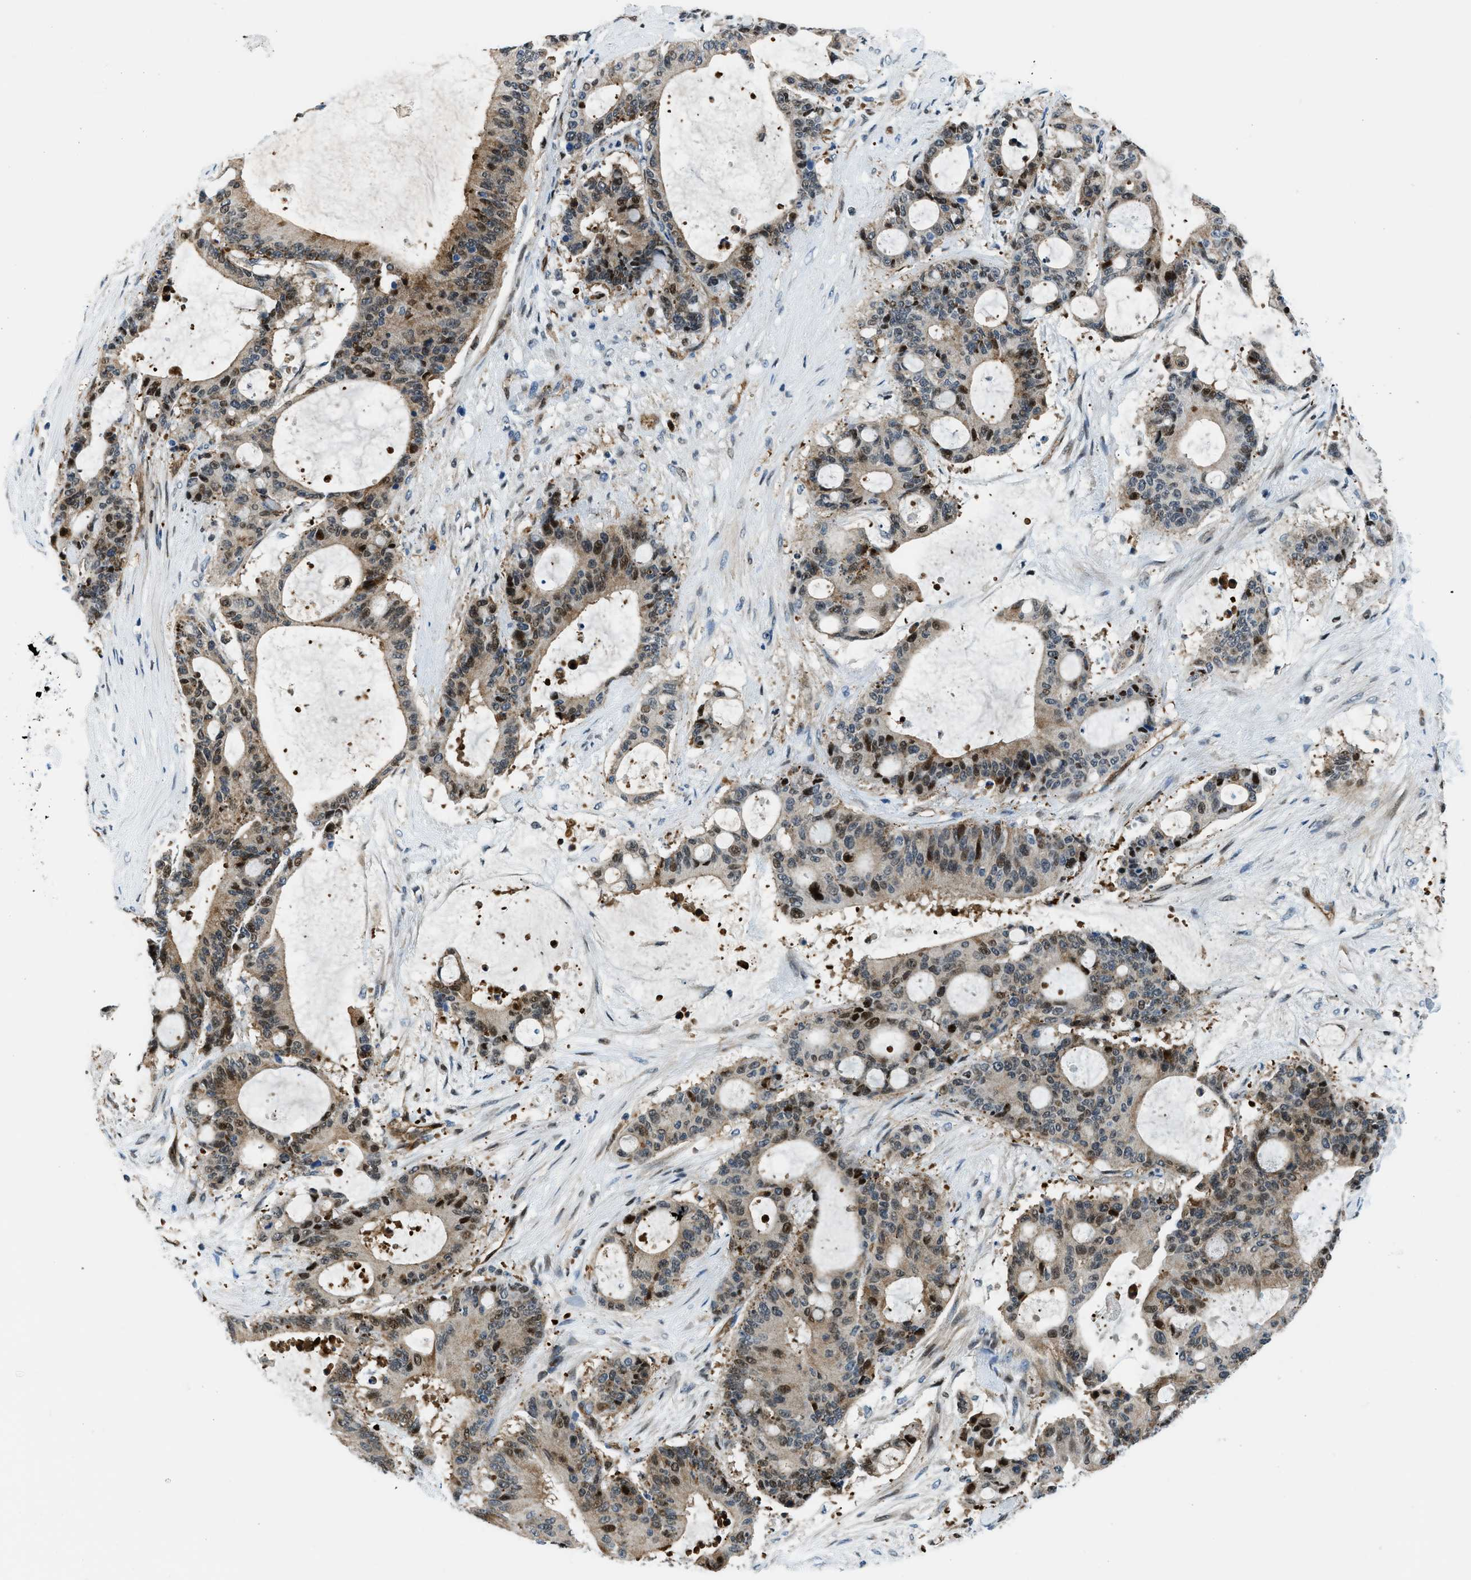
{"staining": {"intensity": "moderate", "quantity": "25%-75%", "location": "cytoplasmic/membranous,nuclear"}, "tissue": "liver cancer", "cell_type": "Tumor cells", "image_type": "cancer", "snomed": [{"axis": "morphology", "description": "Cholangiocarcinoma"}, {"axis": "topography", "description": "Liver"}], "caption": "A brown stain labels moderate cytoplasmic/membranous and nuclear expression of a protein in liver cancer (cholangiocarcinoma) tumor cells.", "gene": "YWHAE", "patient": {"sex": "female", "age": 73}}